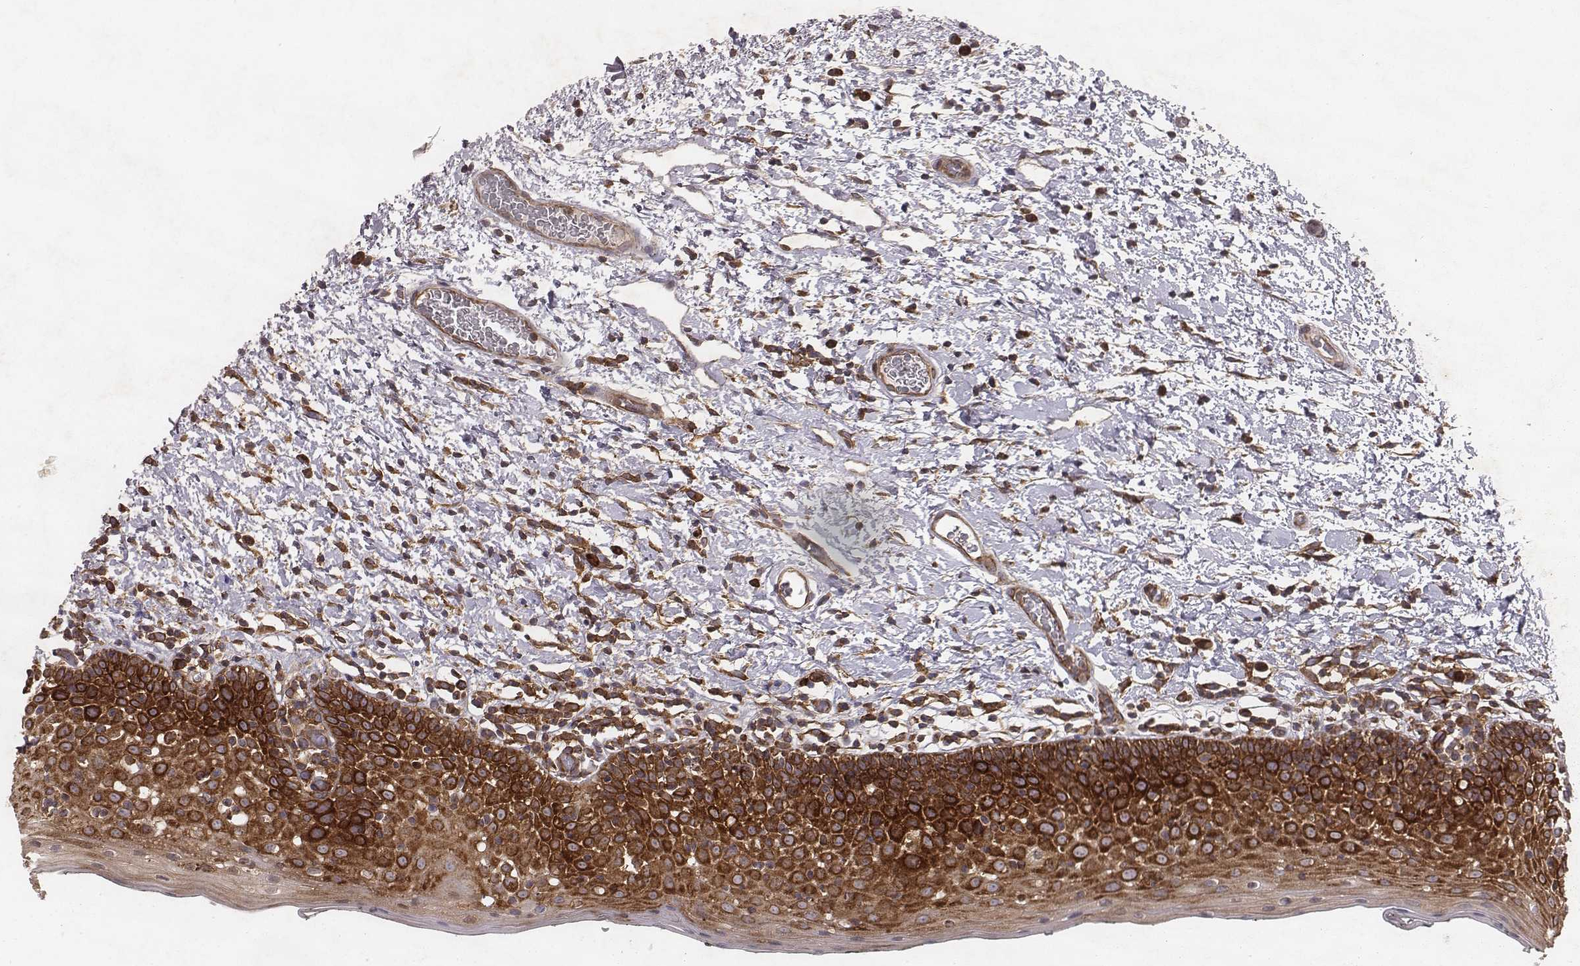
{"staining": {"intensity": "strong", "quantity": ">75%", "location": "cytoplasmic/membranous"}, "tissue": "oral mucosa", "cell_type": "Squamous epithelial cells", "image_type": "normal", "snomed": [{"axis": "morphology", "description": "Normal tissue, NOS"}, {"axis": "morphology", "description": "Squamous cell carcinoma, NOS"}, {"axis": "topography", "description": "Oral tissue"}, {"axis": "topography", "description": "Head-Neck"}], "caption": "Immunohistochemistry (IHC) (DAB) staining of benign oral mucosa demonstrates strong cytoplasmic/membranous protein staining in approximately >75% of squamous epithelial cells.", "gene": "TXLNA", "patient": {"sex": "male", "age": 69}}